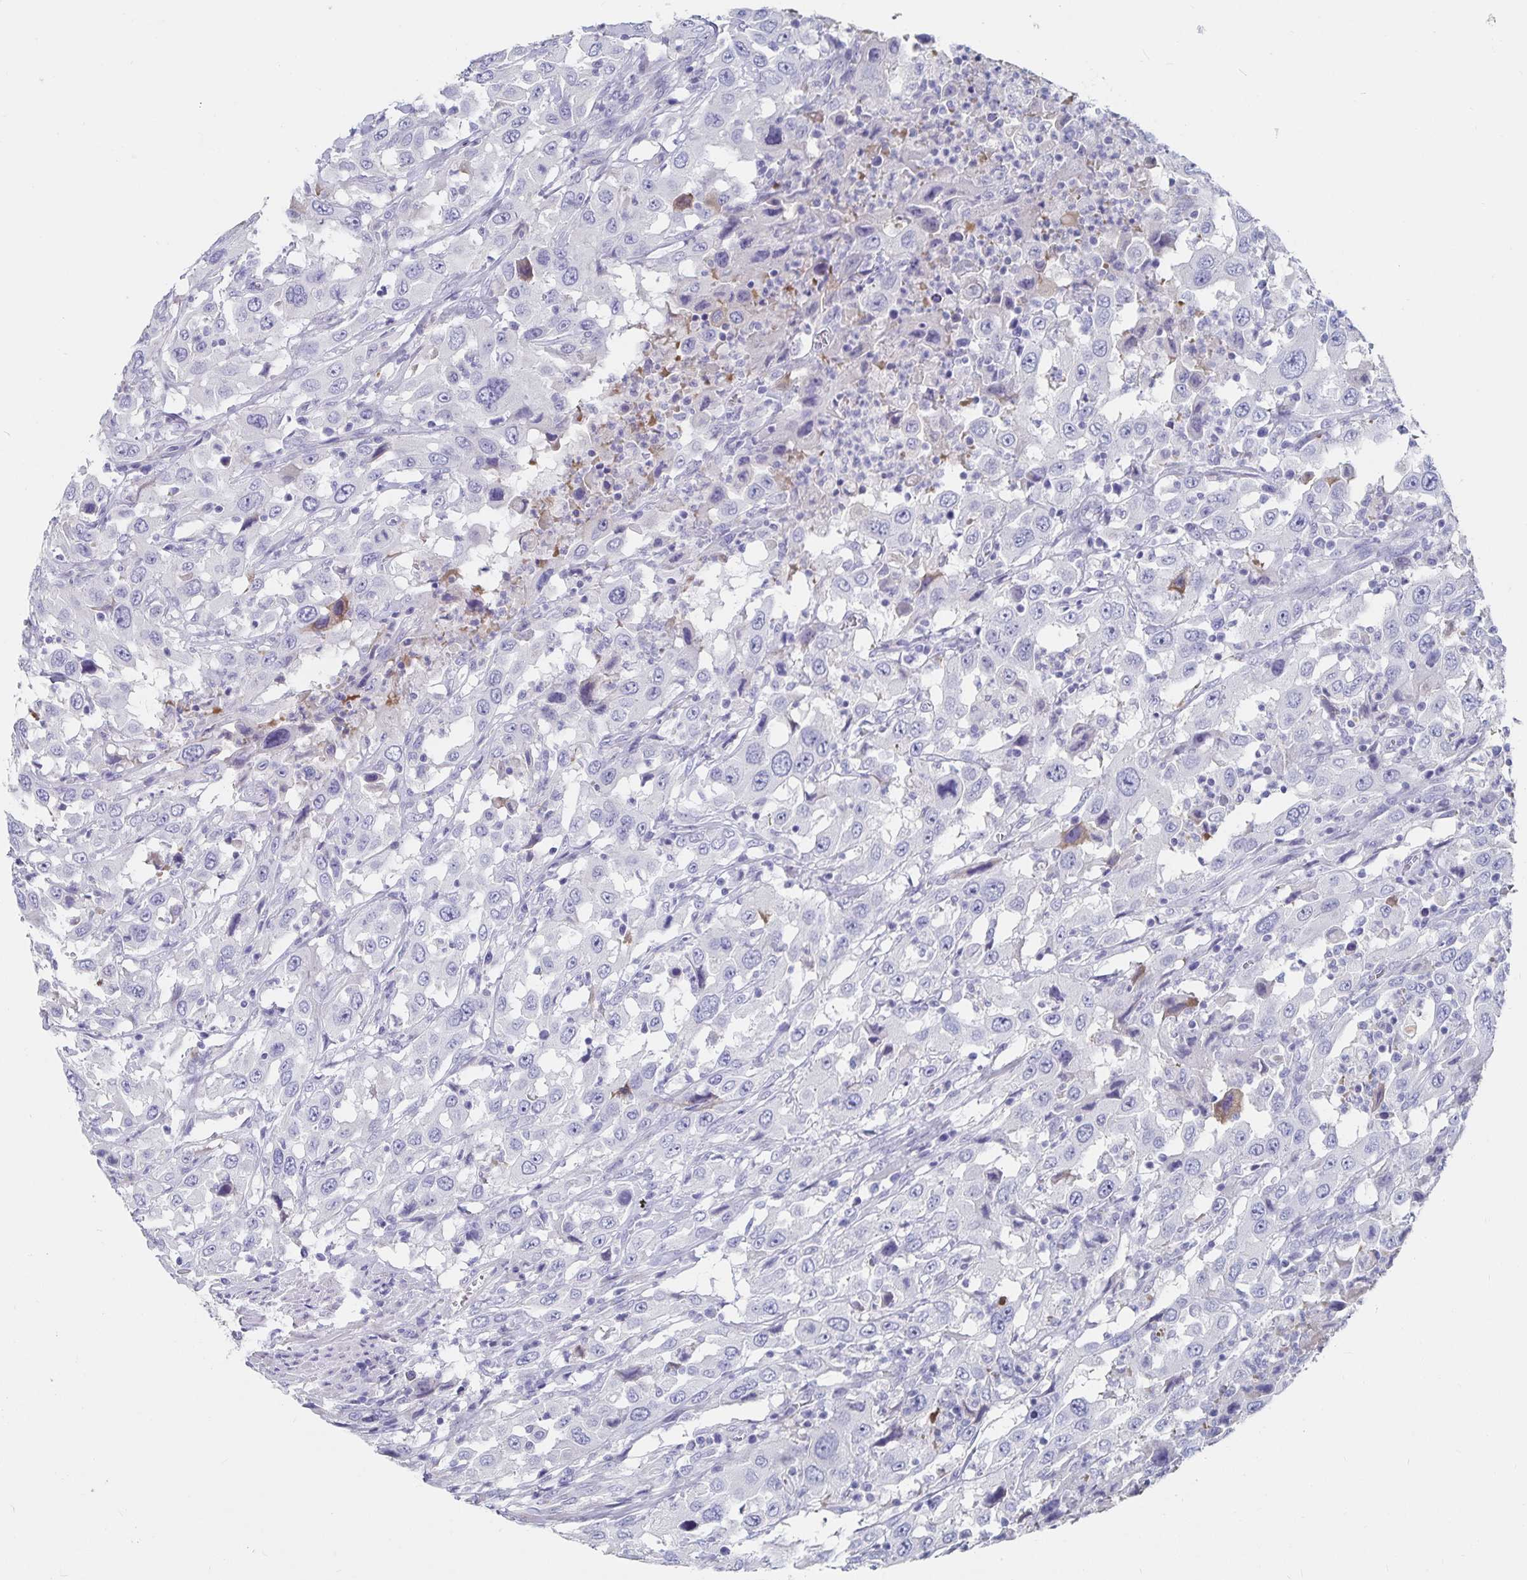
{"staining": {"intensity": "negative", "quantity": "none", "location": "none"}, "tissue": "urothelial cancer", "cell_type": "Tumor cells", "image_type": "cancer", "snomed": [{"axis": "morphology", "description": "Urothelial carcinoma, High grade"}, {"axis": "topography", "description": "Urinary bladder"}], "caption": "A high-resolution photomicrograph shows IHC staining of urothelial cancer, which displays no significant positivity in tumor cells.", "gene": "CFAP69", "patient": {"sex": "male", "age": 61}}